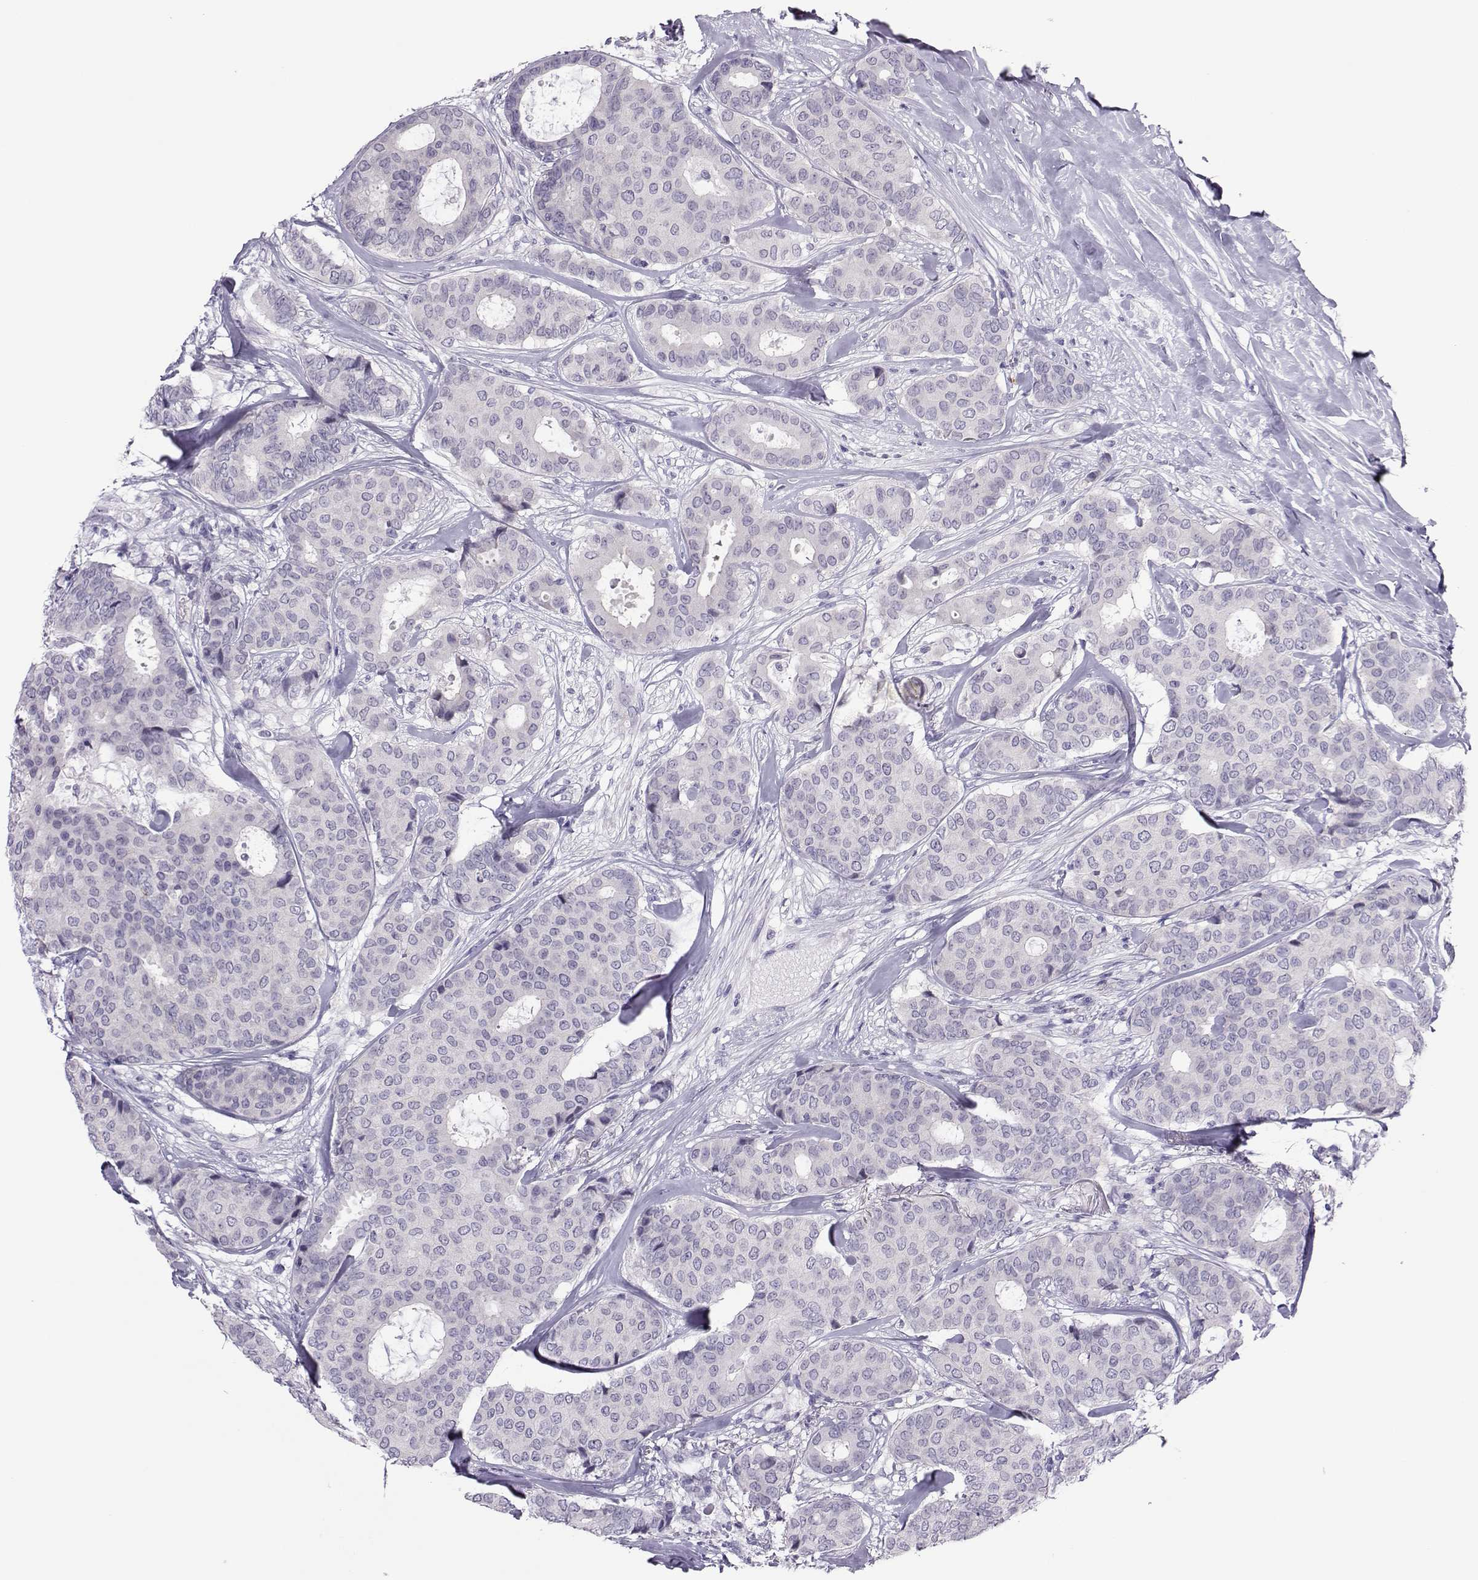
{"staining": {"intensity": "negative", "quantity": "none", "location": "none"}, "tissue": "breast cancer", "cell_type": "Tumor cells", "image_type": "cancer", "snomed": [{"axis": "morphology", "description": "Duct carcinoma"}, {"axis": "topography", "description": "Breast"}], "caption": "Photomicrograph shows no protein expression in tumor cells of invasive ductal carcinoma (breast) tissue.", "gene": "TRPM7", "patient": {"sex": "female", "age": 75}}